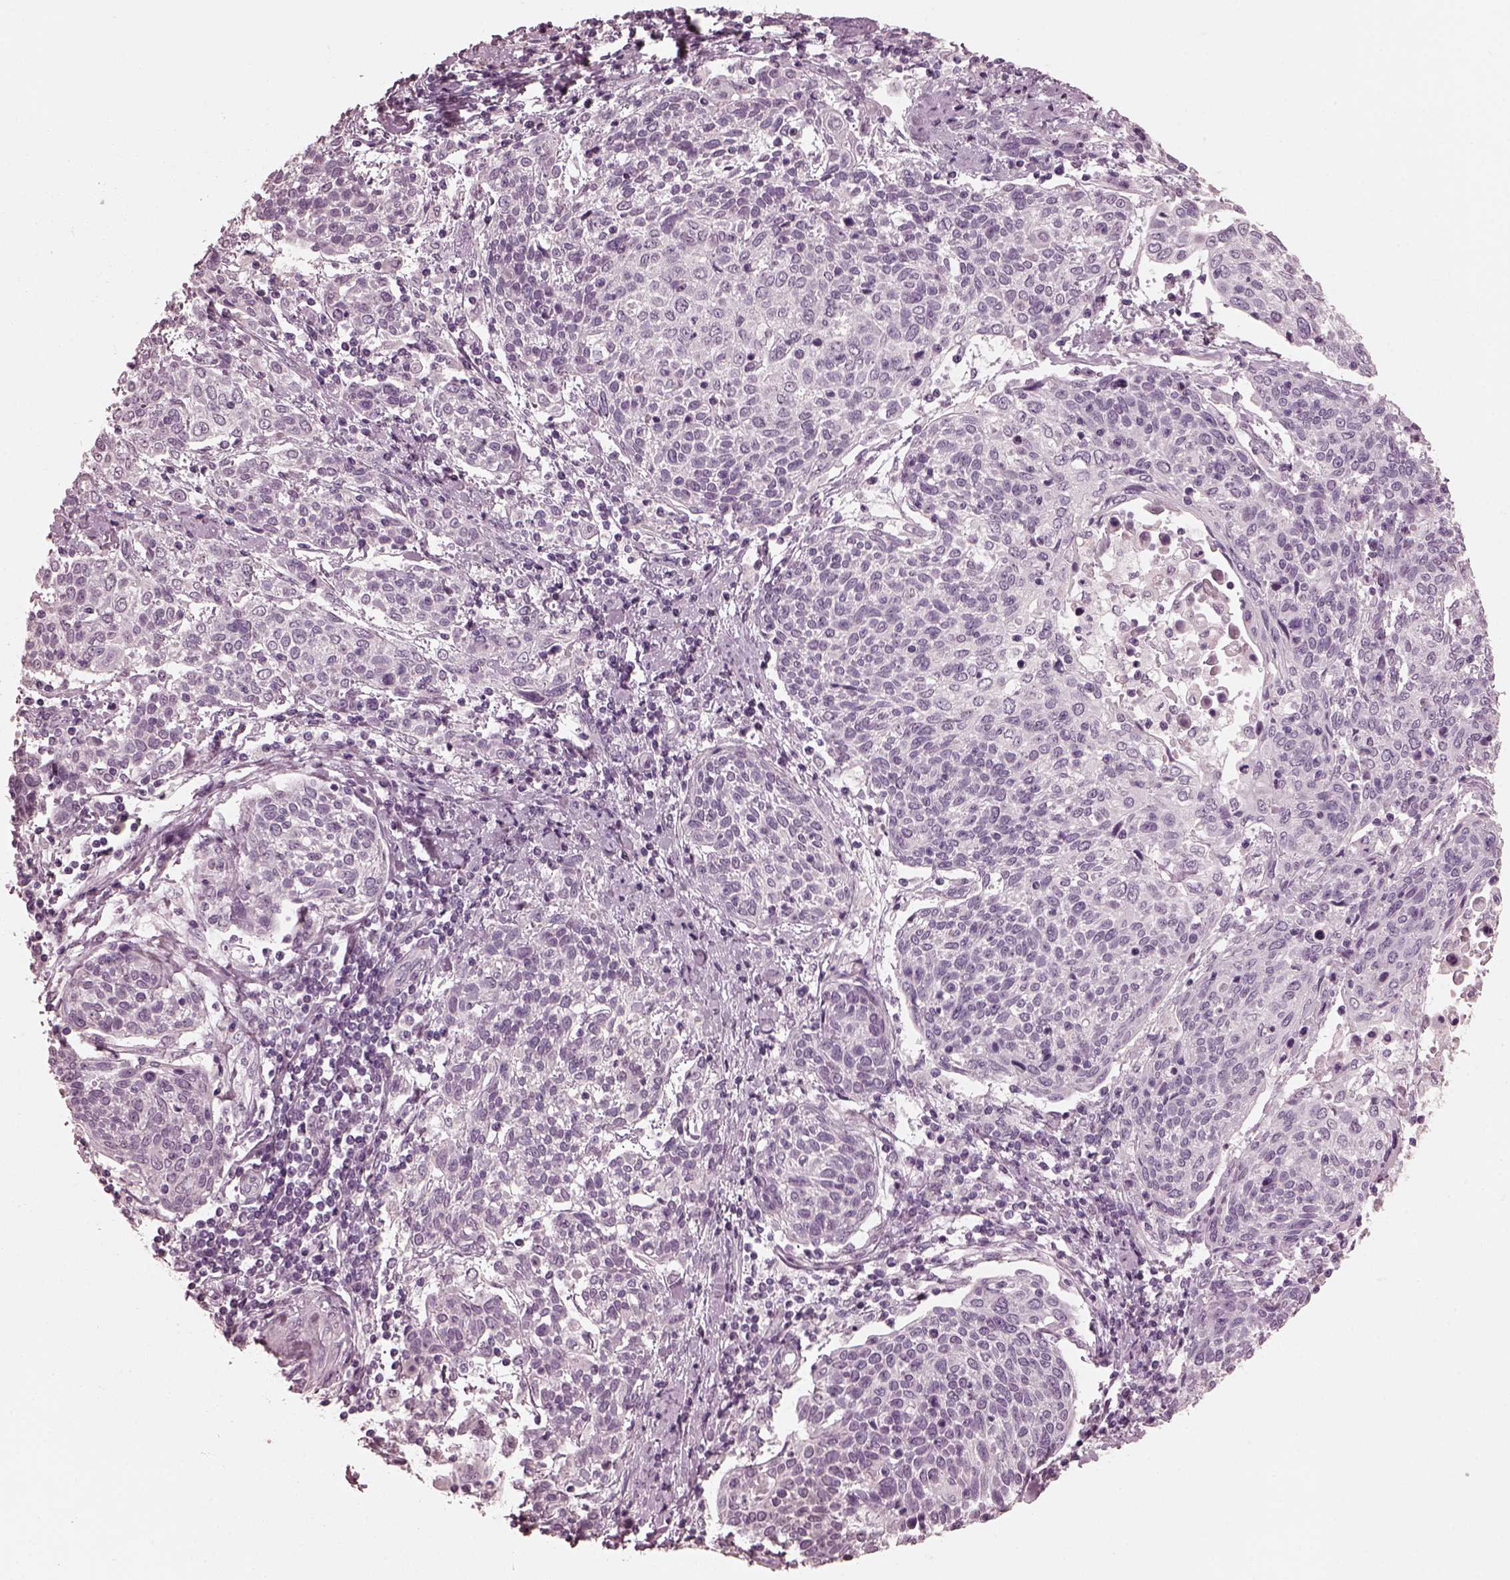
{"staining": {"intensity": "negative", "quantity": "none", "location": "none"}, "tissue": "cervical cancer", "cell_type": "Tumor cells", "image_type": "cancer", "snomed": [{"axis": "morphology", "description": "Squamous cell carcinoma, NOS"}, {"axis": "topography", "description": "Cervix"}], "caption": "Human squamous cell carcinoma (cervical) stained for a protein using immunohistochemistry (IHC) shows no positivity in tumor cells.", "gene": "CGA", "patient": {"sex": "female", "age": 61}}